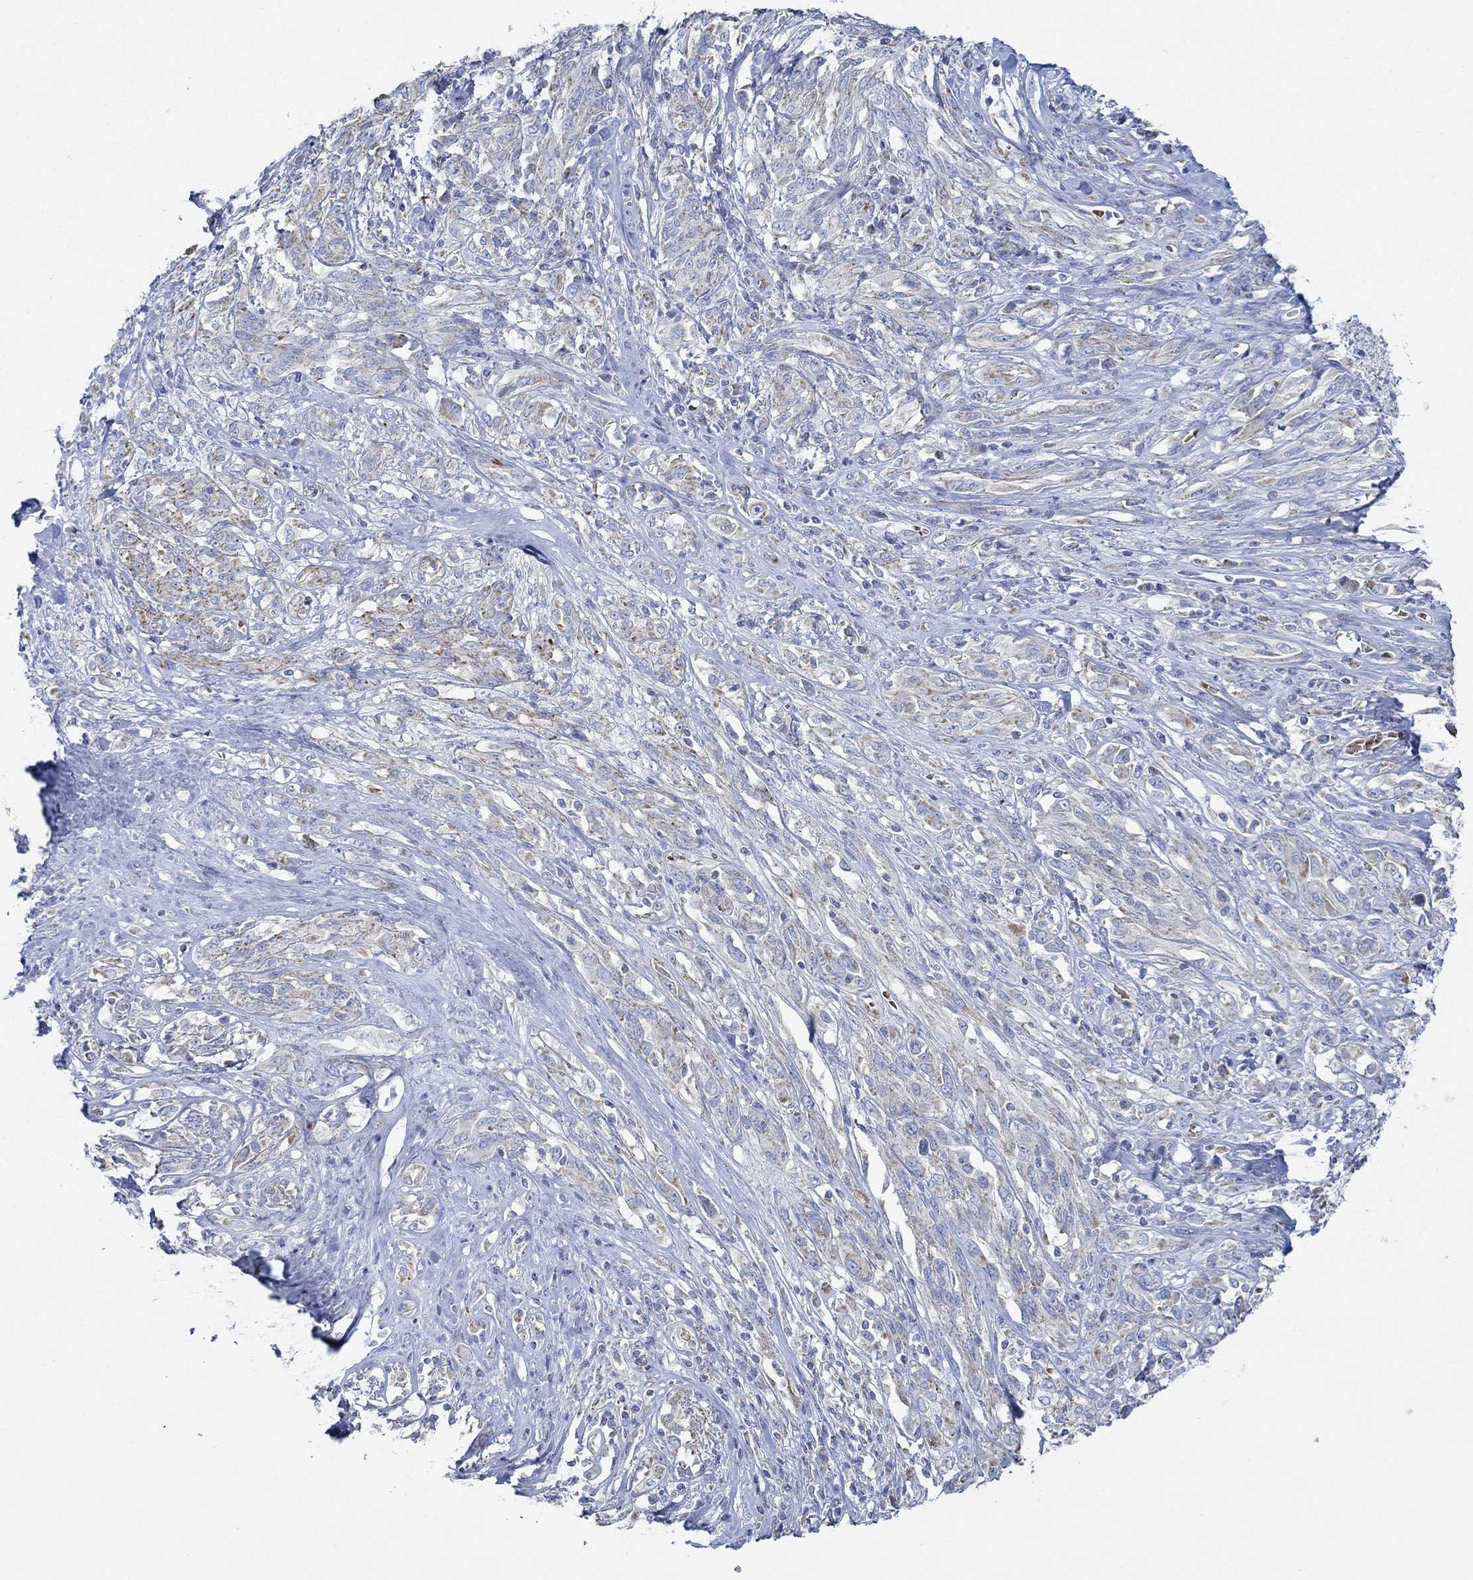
{"staining": {"intensity": "moderate", "quantity": "25%-75%", "location": "cytoplasmic/membranous"}, "tissue": "melanoma", "cell_type": "Tumor cells", "image_type": "cancer", "snomed": [{"axis": "morphology", "description": "Malignant melanoma, NOS"}, {"axis": "topography", "description": "Skin"}], "caption": "This image reveals immunohistochemistry (IHC) staining of malignant melanoma, with medium moderate cytoplasmic/membranous expression in approximately 25%-75% of tumor cells.", "gene": "GLOD5", "patient": {"sex": "female", "age": 91}}